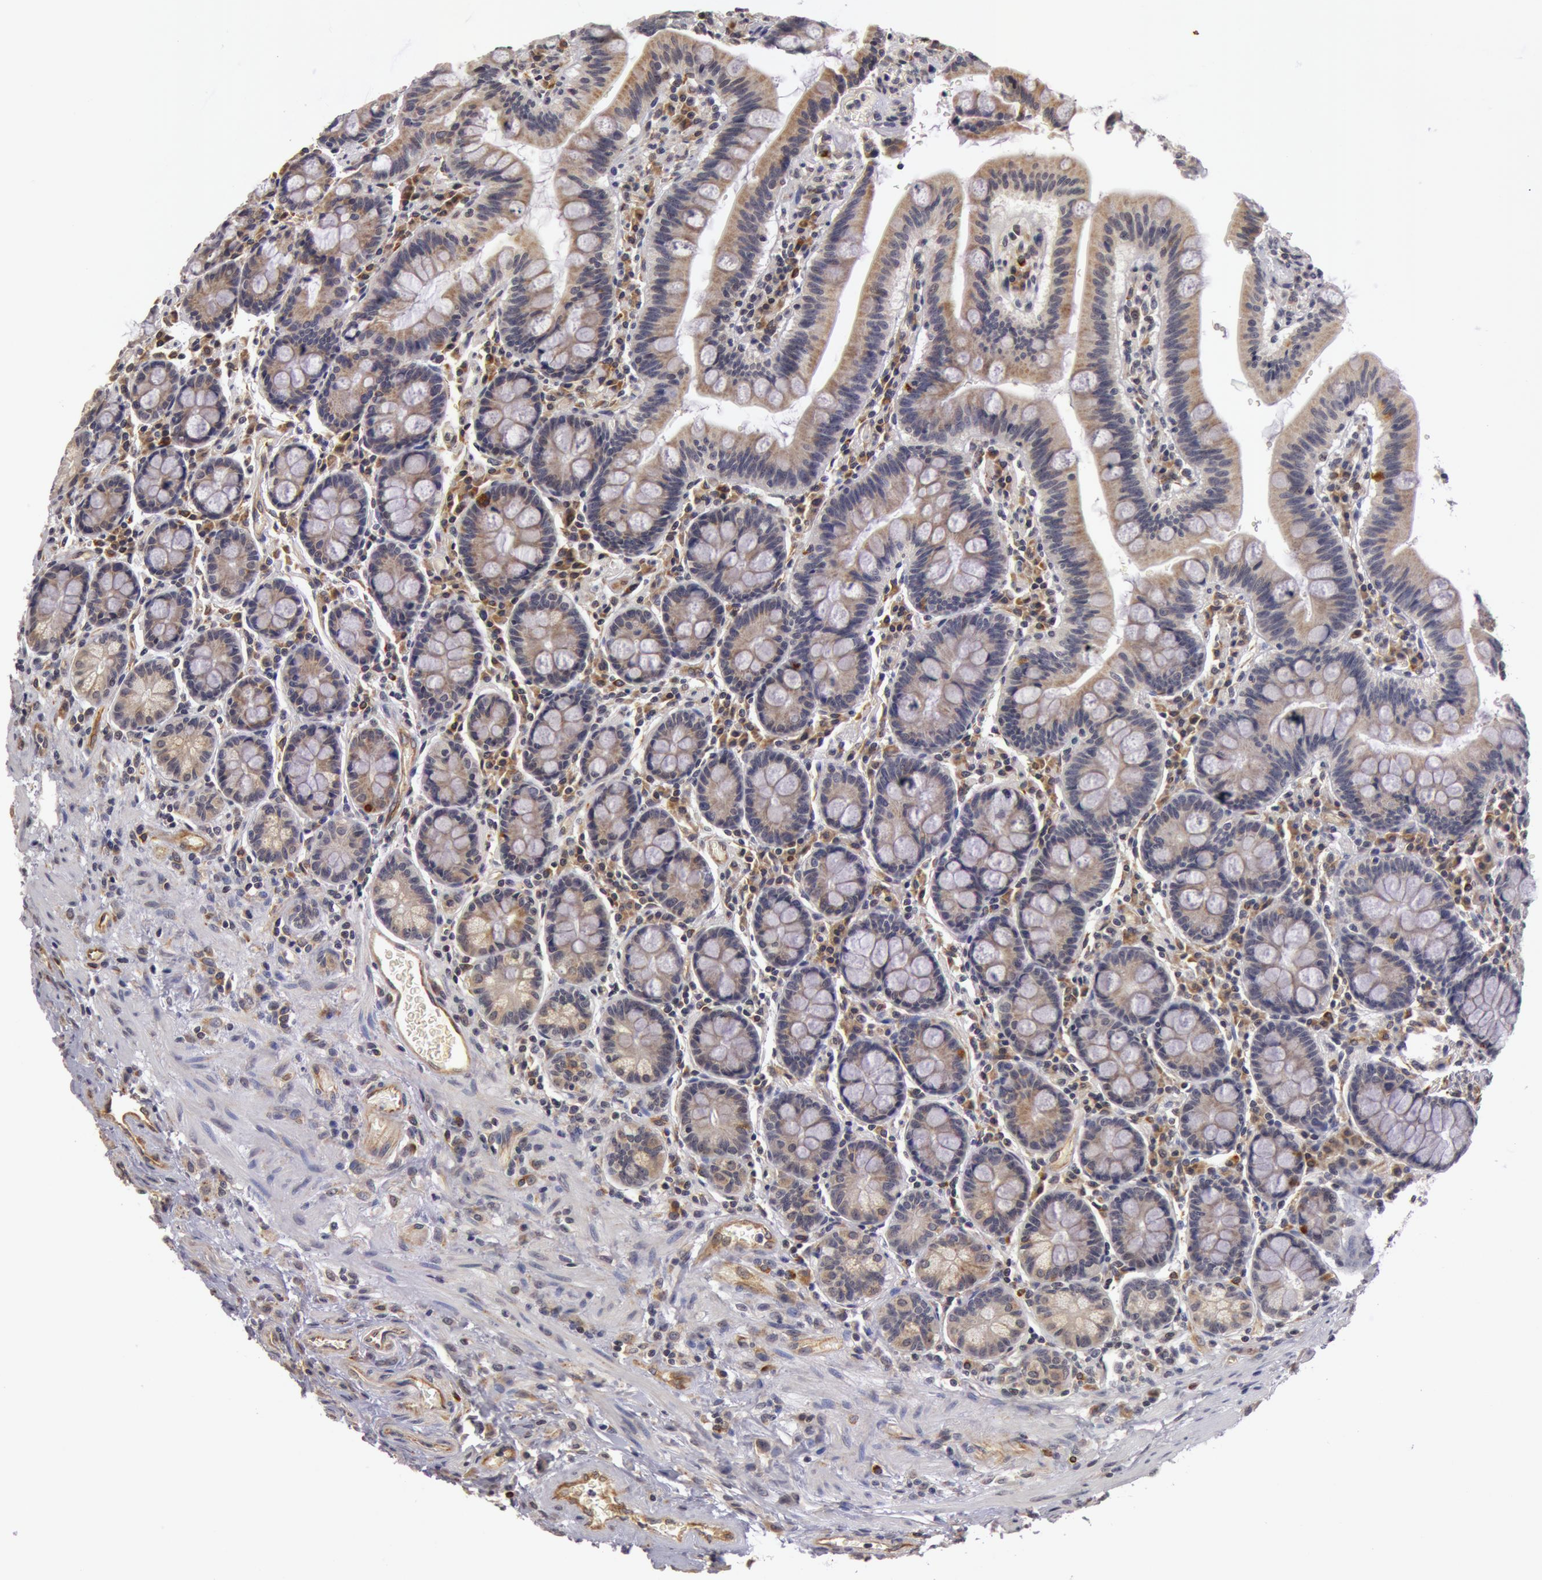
{"staining": {"intensity": "weak", "quantity": "25%-75%", "location": "cytoplasmic/membranous"}, "tissue": "duodenum", "cell_type": "Glandular cells", "image_type": "normal", "snomed": [{"axis": "morphology", "description": "Normal tissue, NOS"}, {"axis": "topography", "description": "Pancreas"}, {"axis": "topography", "description": "Duodenum"}], "caption": "A photomicrograph of human duodenum stained for a protein displays weak cytoplasmic/membranous brown staining in glandular cells. (DAB (3,3'-diaminobenzidine) IHC, brown staining for protein, blue staining for nuclei).", "gene": "SYTL4", "patient": {"sex": "male", "age": 79}}